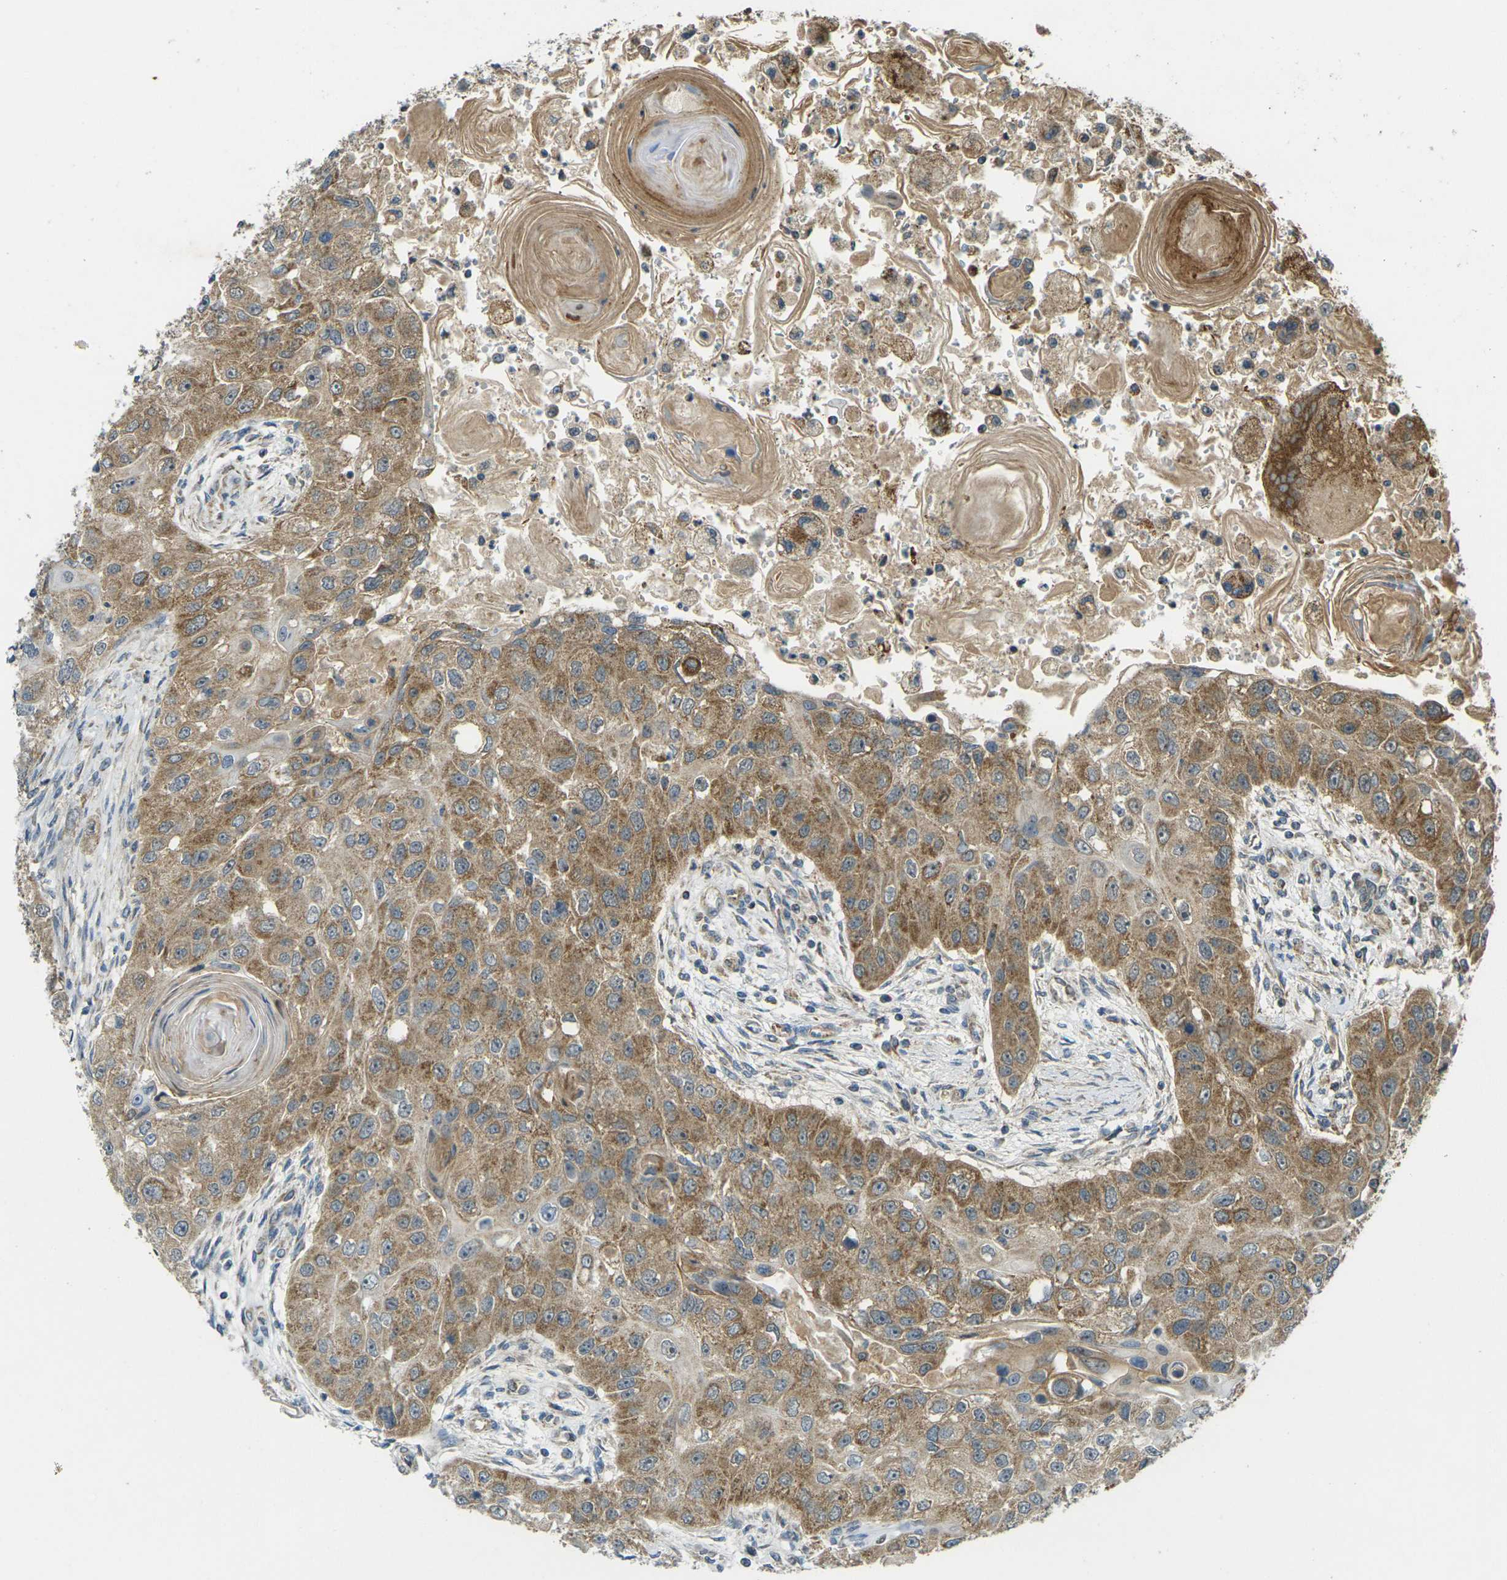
{"staining": {"intensity": "moderate", "quantity": ">75%", "location": "cytoplasmic/membranous"}, "tissue": "head and neck cancer", "cell_type": "Tumor cells", "image_type": "cancer", "snomed": [{"axis": "morphology", "description": "Normal tissue, NOS"}, {"axis": "morphology", "description": "Squamous cell carcinoma, NOS"}, {"axis": "topography", "description": "Skeletal muscle"}, {"axis": "topography", "description": "Head-Neck"}], "caption": "Protein expression analysis of squamous cell carcinoma (head and neck) shows moderate cytoplasmic/membranous positivity in about >75% of tumor cells.", "gene": "IGF1R", "patient": {"sex": "male", "age": 51}}